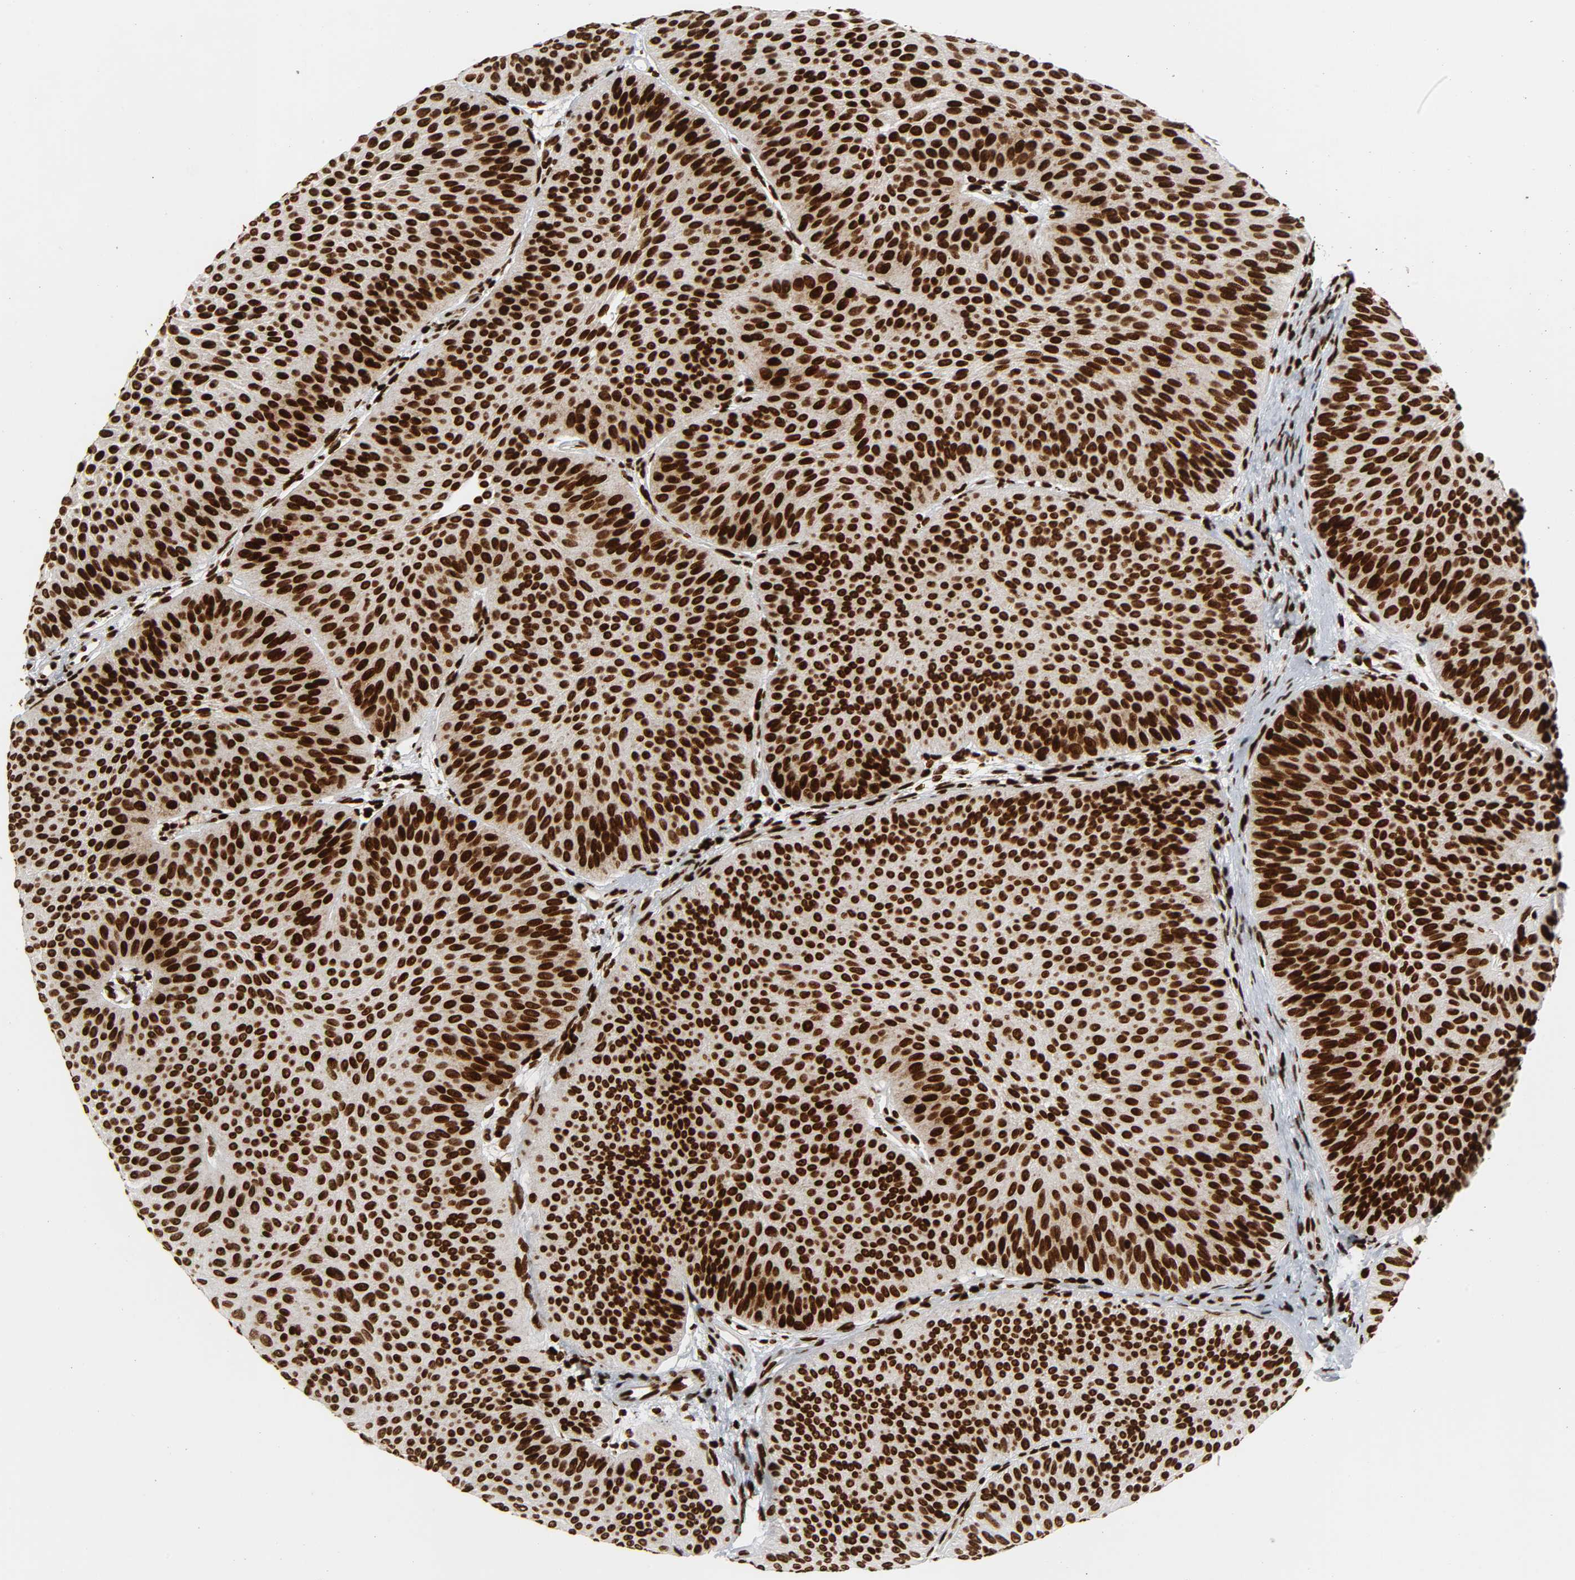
{"staining": {"intensity": "strong", "quantity": ">75%", "location": "nuclear"}, "tissue": "urothelial cancer", "cell_type": "Tumor cells", "image_type": "cancer", "snomed": [{"axis": "morphology", "description": "Urothelial carcinoma, Low grade"}, {"axis": "topography", "description": "Urinary bladder"}], "caption": "Immunohistochemical staining of human urothelial cancer displays strong nuclear protein staining in approximately >75% of tumor cells.", "gene": "RXRA", "patient": {"sex": "female", "age": 60}}